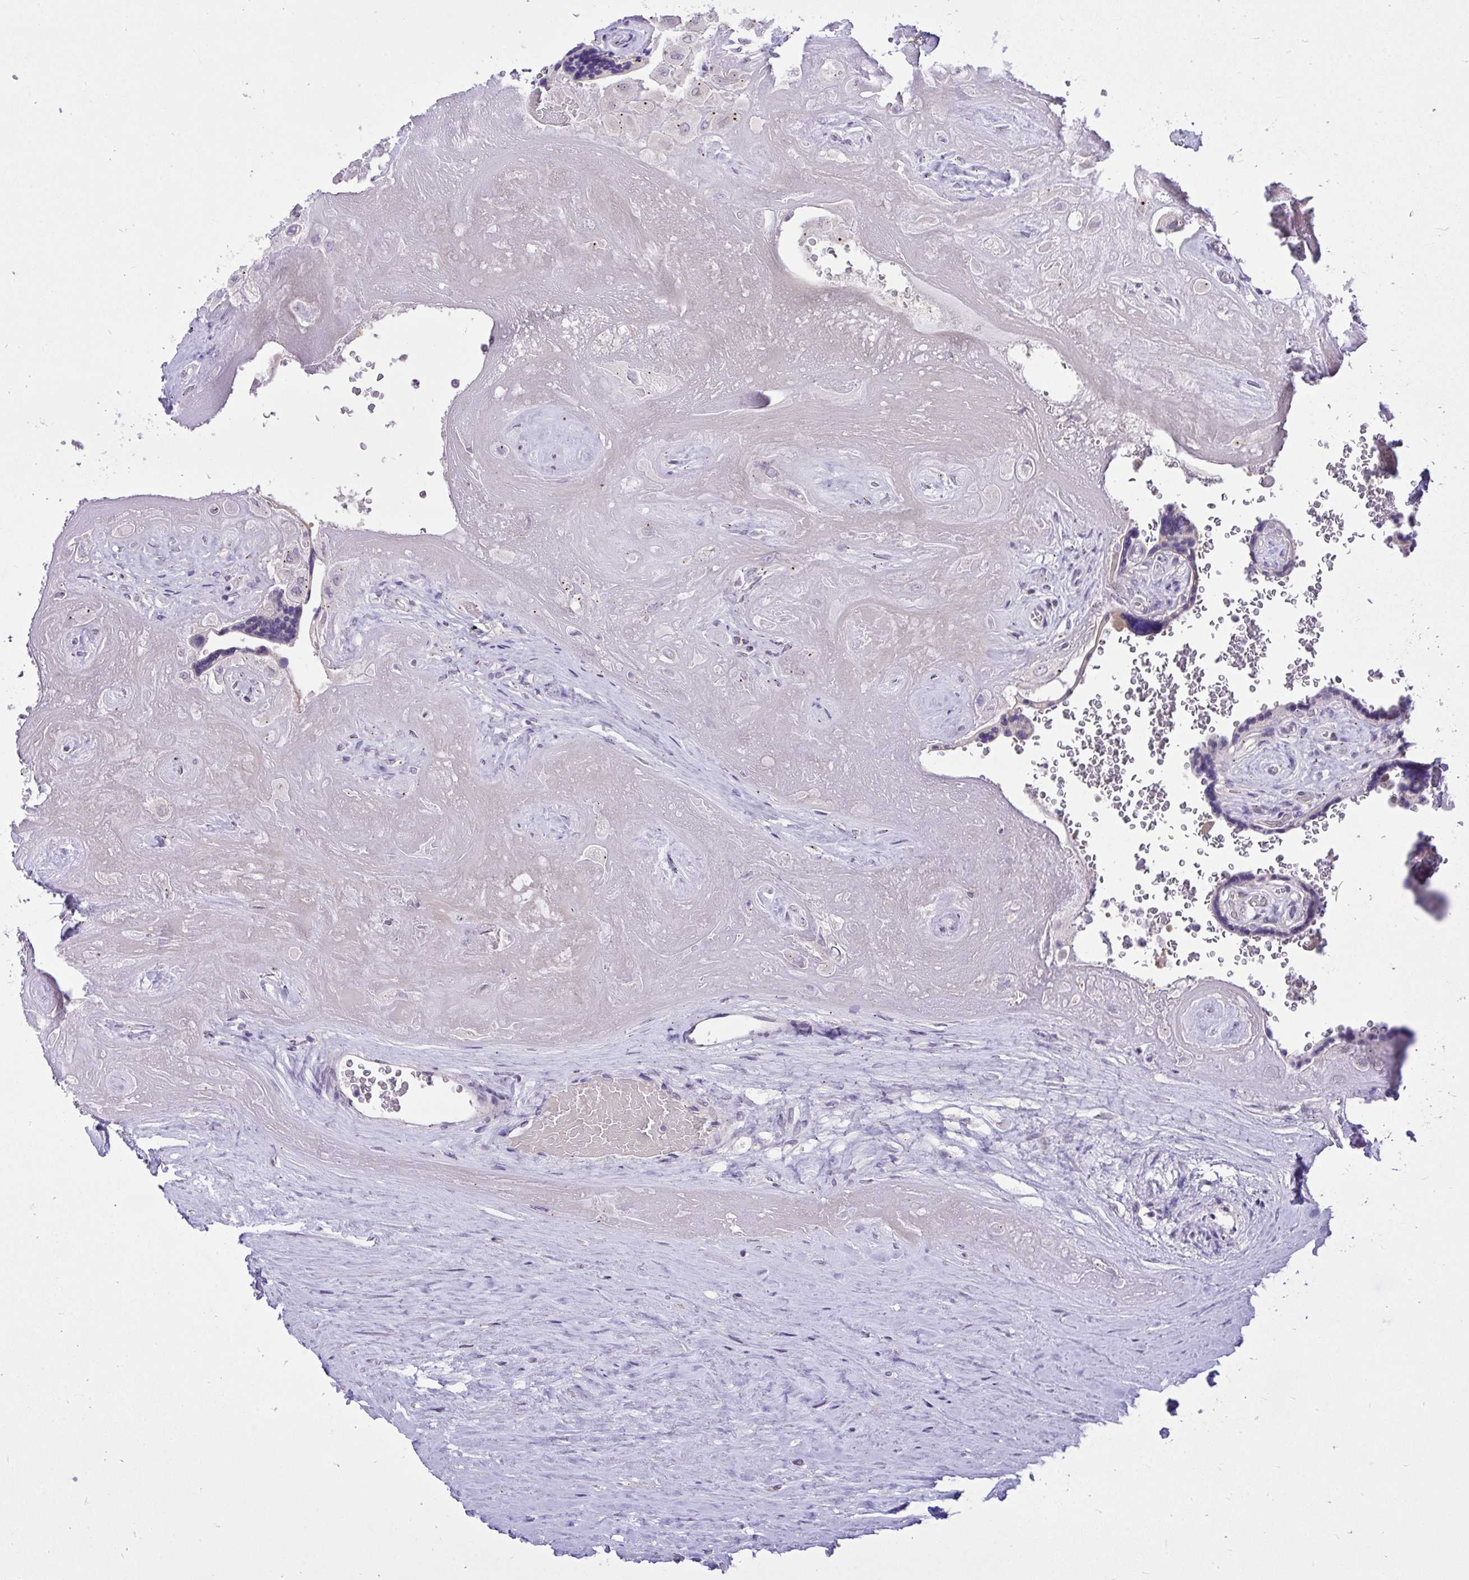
{"staining": {"intensity": "negative", "quantity": "none", "location": "none"}, "tissue": "placenta", "cell_type": "Decidual cells", "image_type": "normal", "snomed": [{"axis": "morphology", "description": "Normal tissue, NOS"}, {"axis": "topography", "description": "Placenta"}], "caption": "Immunohistochemistry image of normal human placenta stained for a protein (brown), which shows no positivity in decidual cells. (DAB (3,3'-diaminobenzidine) IHC with hematoxylin counter stain).", "gene": "CEACAM18", "patient": {"sex": "female", "age": 32}}